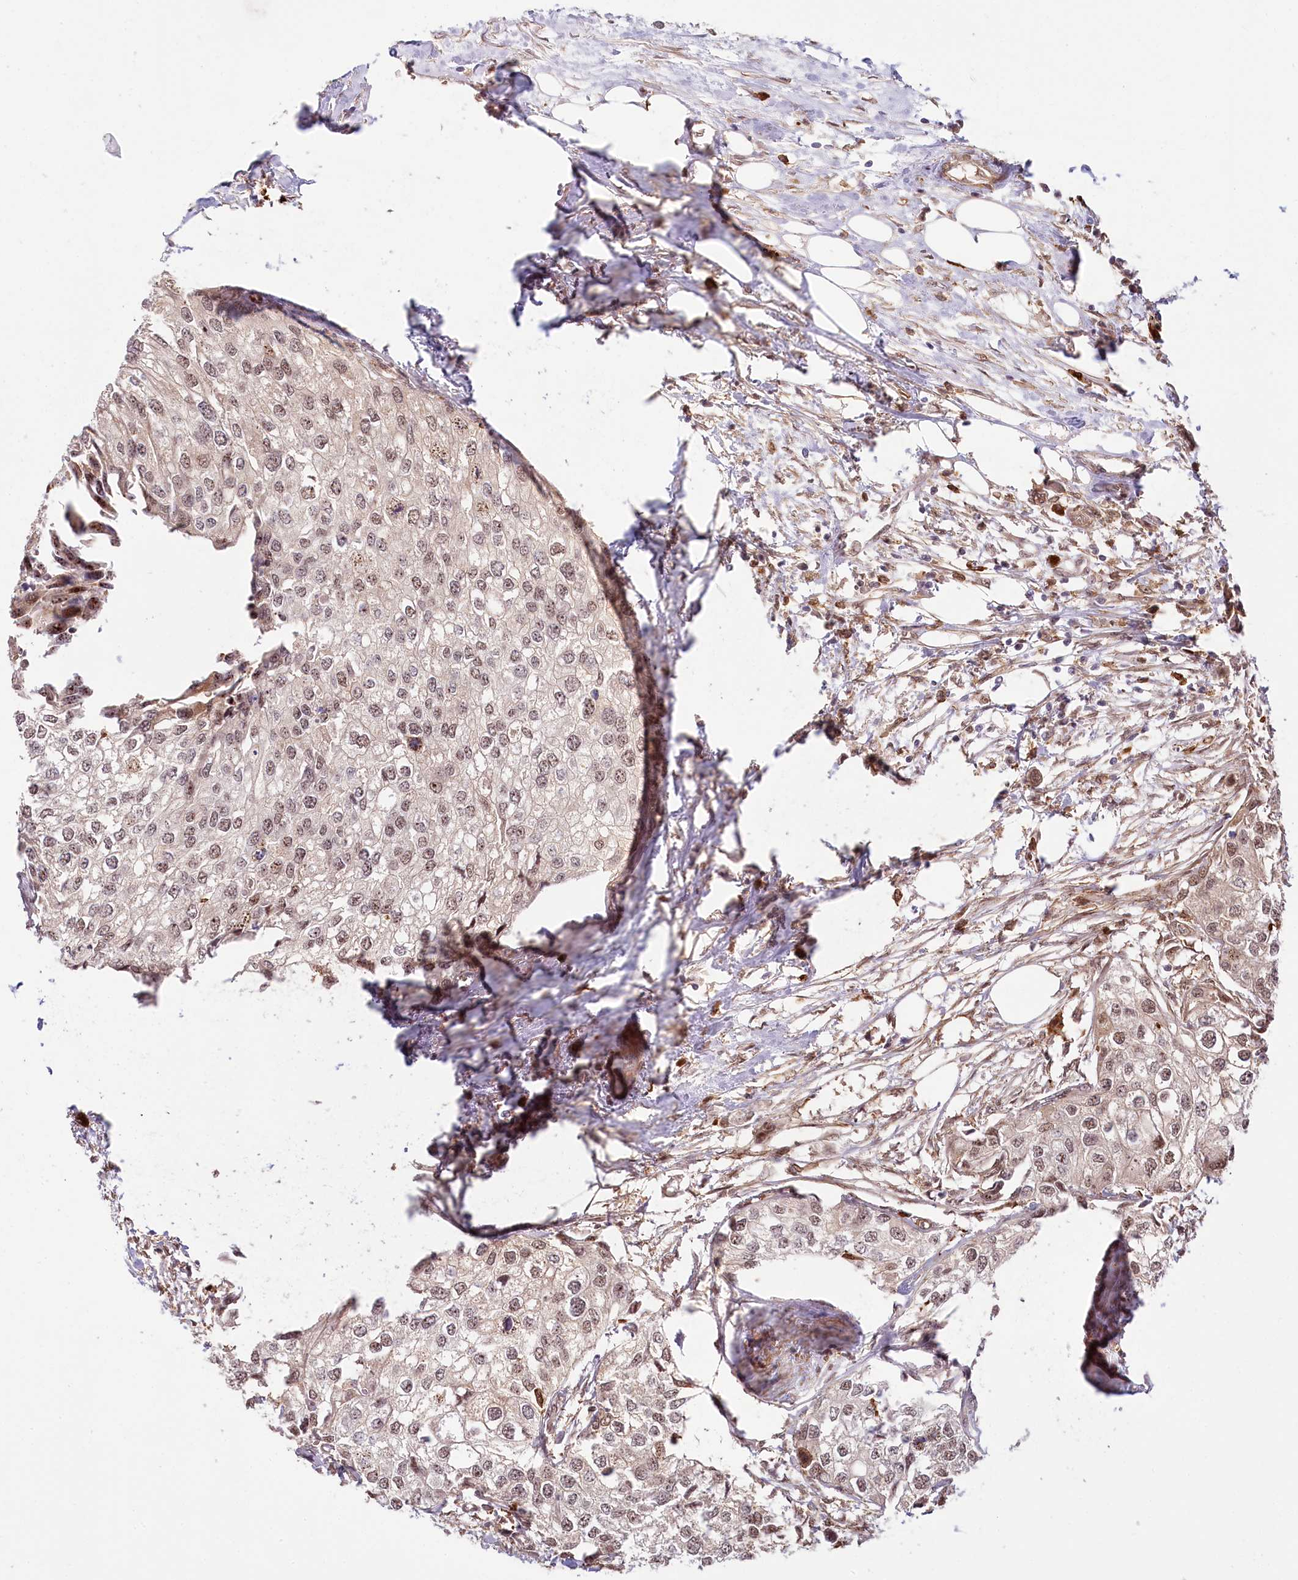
{"staining": {"intensity": "weak", "quantity": "25%-75%", "location": "nuclear"}, "tissue": "urothelial cancer", "cell_type": "Tumor cells", "image_type": "cancer", "snomed": [{"axis": "morphology", "description": "Urothelial carcinoma, High grade"}, {"axis": "topography", "description": "Urinary bladder"}], "caption": "IHC (DAB (3,3'-diaminobenzidine)) staining of urothelial cancer shows weak nuclear protein positivity in approximately 25%-75% of tumor cells.", "gene": "TUBGCP2", "patient": {"sex": "male", "age": 64}}